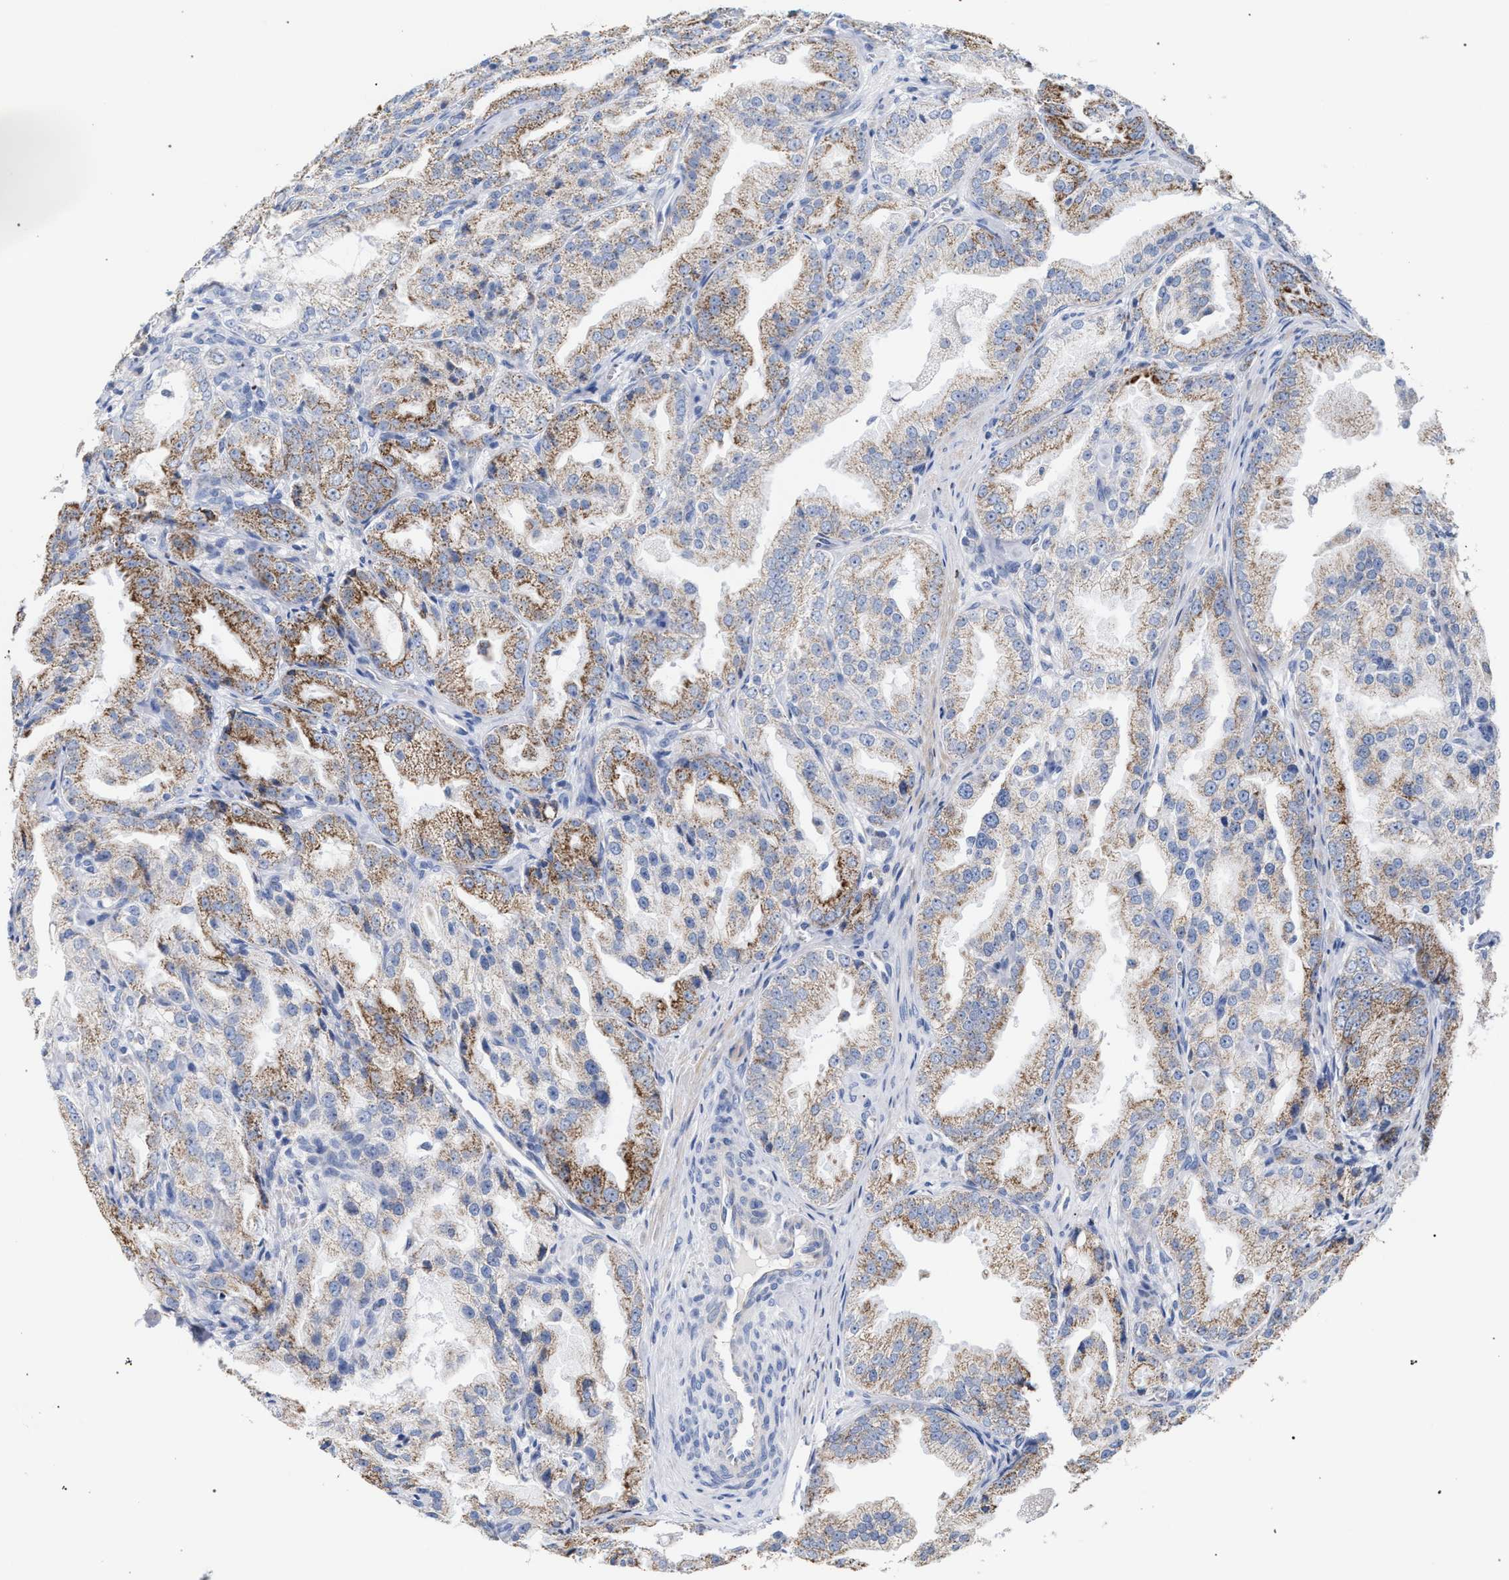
{"staining": {"intensity": "moderate", "quantity": ">75%", "location": "cytoplasmic/membranous"}, "tissue": "prostate cancer", "cell_type": "Tumor cells", "image_type": "cancer", "snomed": [{"axis": "morphology", "description": "Adenocarcinoma, High grade"}, {"axis": "topography", "description": "Prostate"}], "caption": "This histopathology image displays immunohistochemistry staining of prostate cancer (adenocarcinoma (high-grade)), with medium moderate cytoplasmic/membranous expression in approximately >75% of tumor cells.", "gene": "ECI2", "patient": {"sex": "male", "age": 61}}